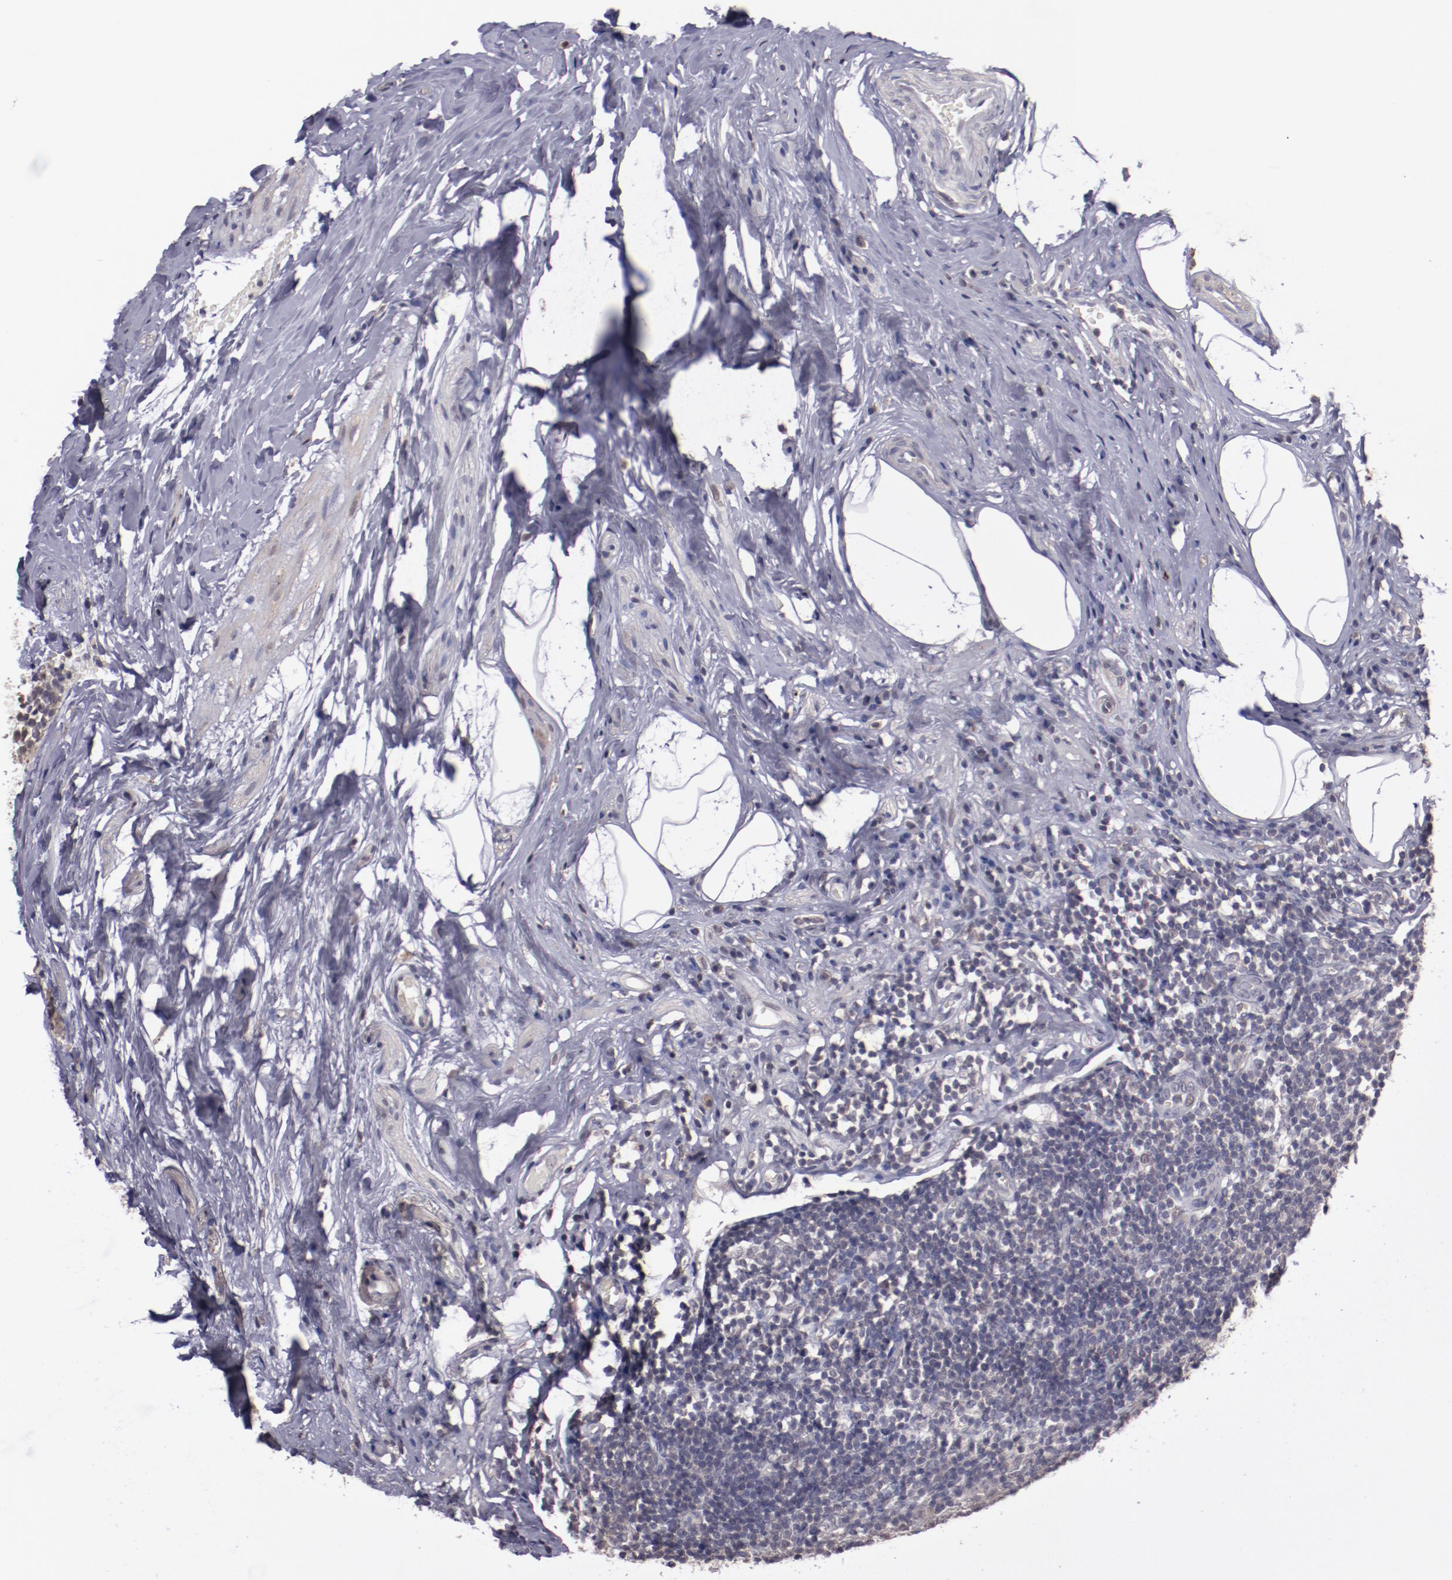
{"staining": {"intensity": "weak", "quantity": "<25%", "location": "cytoplasmic/membranous"}, "tissue": "appendix", "cell_type": "Glandular cells", "image_type": "normal", "snomed": [{"axis": "morphology", "description": "Normal tissue, NOS"}, {"axis": "topography", "description": "Appendix"}], "caption": "Immunohistochemistry (IHC) micrograph of normal appendix: human appendix stained with DAB shows no significant protein positivity in glandular cells. The staining is performed using DAB brown chromogen with nuclei counter-stained in using hematoxylin.", "gene": "NRXN3", "patient": {"sex": "male", "age": 38}}